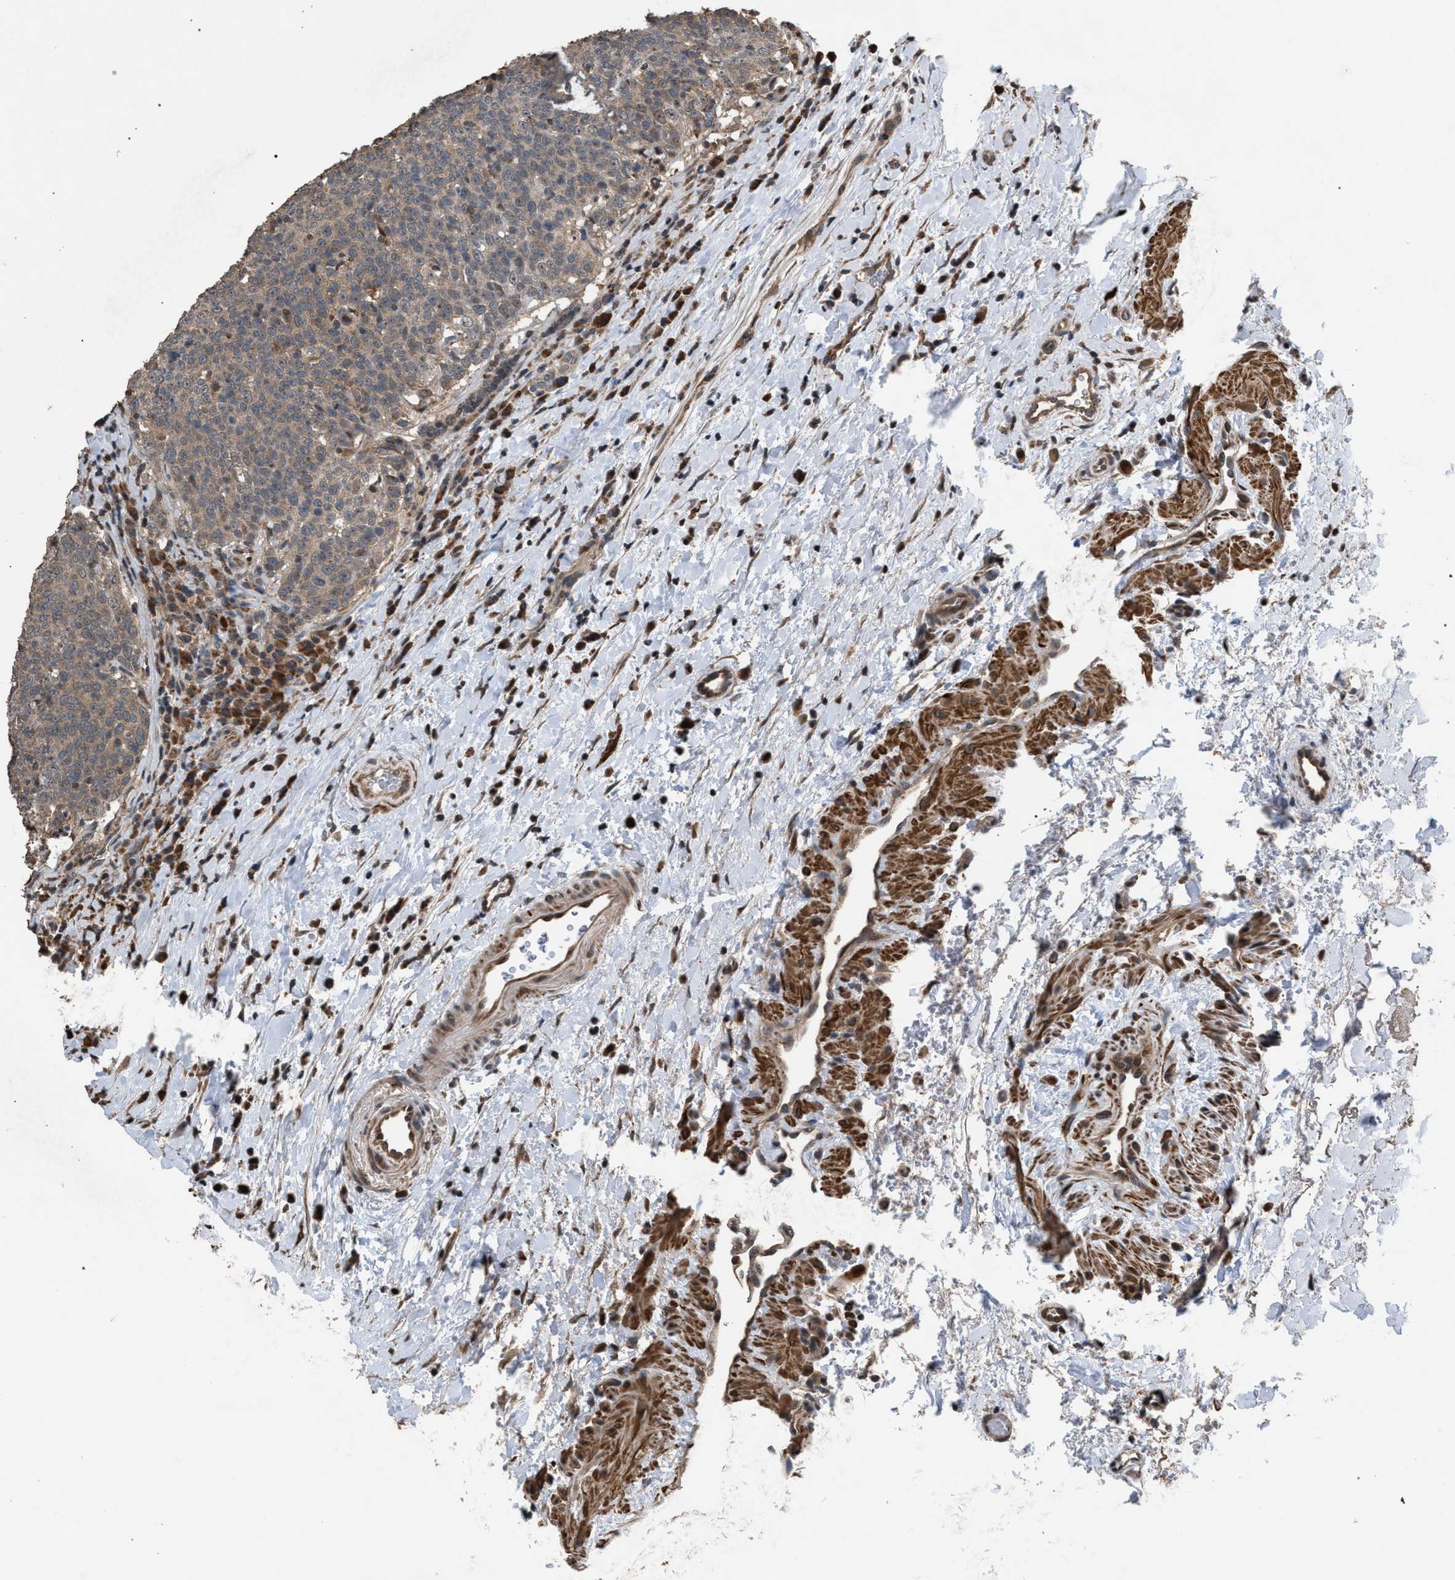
{"staining": {"intensity": "weak", "quantity": ">75%", "location": "cytoplasmic/membranous"}, "tissue": "head and neck cancer", "cell_type": "Tumor cells", "image_type": "cancer", "snomed": [{"axis": "morphology", "description": "Squamous cell carcinoma, NOS"}, {"axis": "morphology", "description": "Squamous cell carcinoma, metastatic, NOS"}, {"axis": "topography", "description": "Lymph node"}, {"axis": "topography", "description": "Head-Neck"}], "caption": "This histopathology image exhibits immunohistochemistry staining of human squamous cell carcinoma (head and neck), with low weak cytoplasmic/membranous expression in approximately >75% of tumor cells.", "gene": "NAA35", "patient": {"sex": "male", "age": 62}}